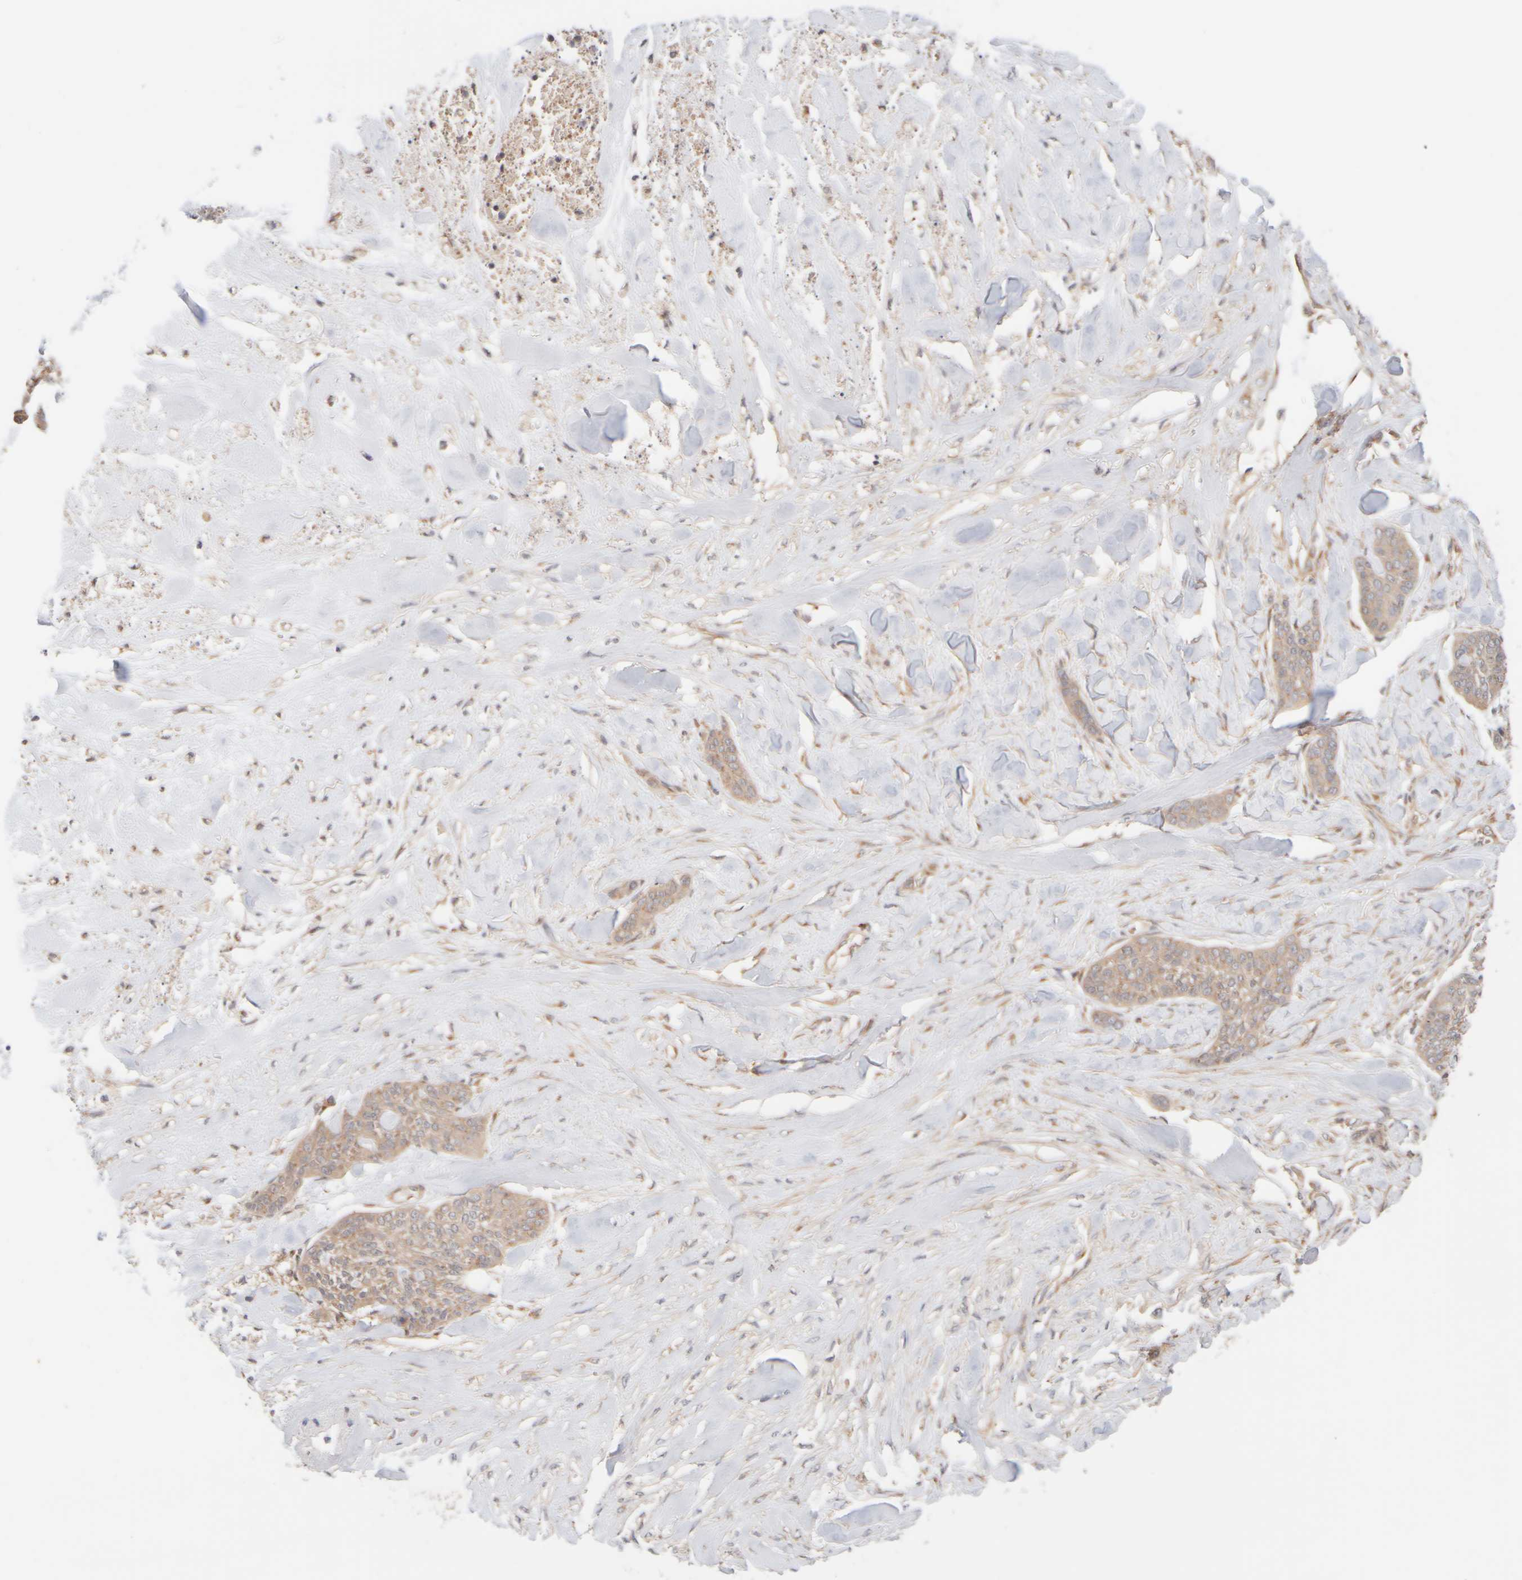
{"staining": {"intensity": "weak", "quantity": ">75%", "location": "cytoplasmic/membranous"}, "tissue": "skin cancer", "cell_type": "Tumor cells", "image_type": "cancer", "snomed": [{"axis": "morphology", "description": "Basal cell carcinoma"}, {"axis": "topography", "description": "Skin"}], "caption": "Protein analysis of skin basal cell carcinoma tissue exhibits weak cytoplasmic/membranous positivity in approximately >75% of tumor cells.", "gene": "RABEP1", "patient": {"sex": "female", "age": 64}}